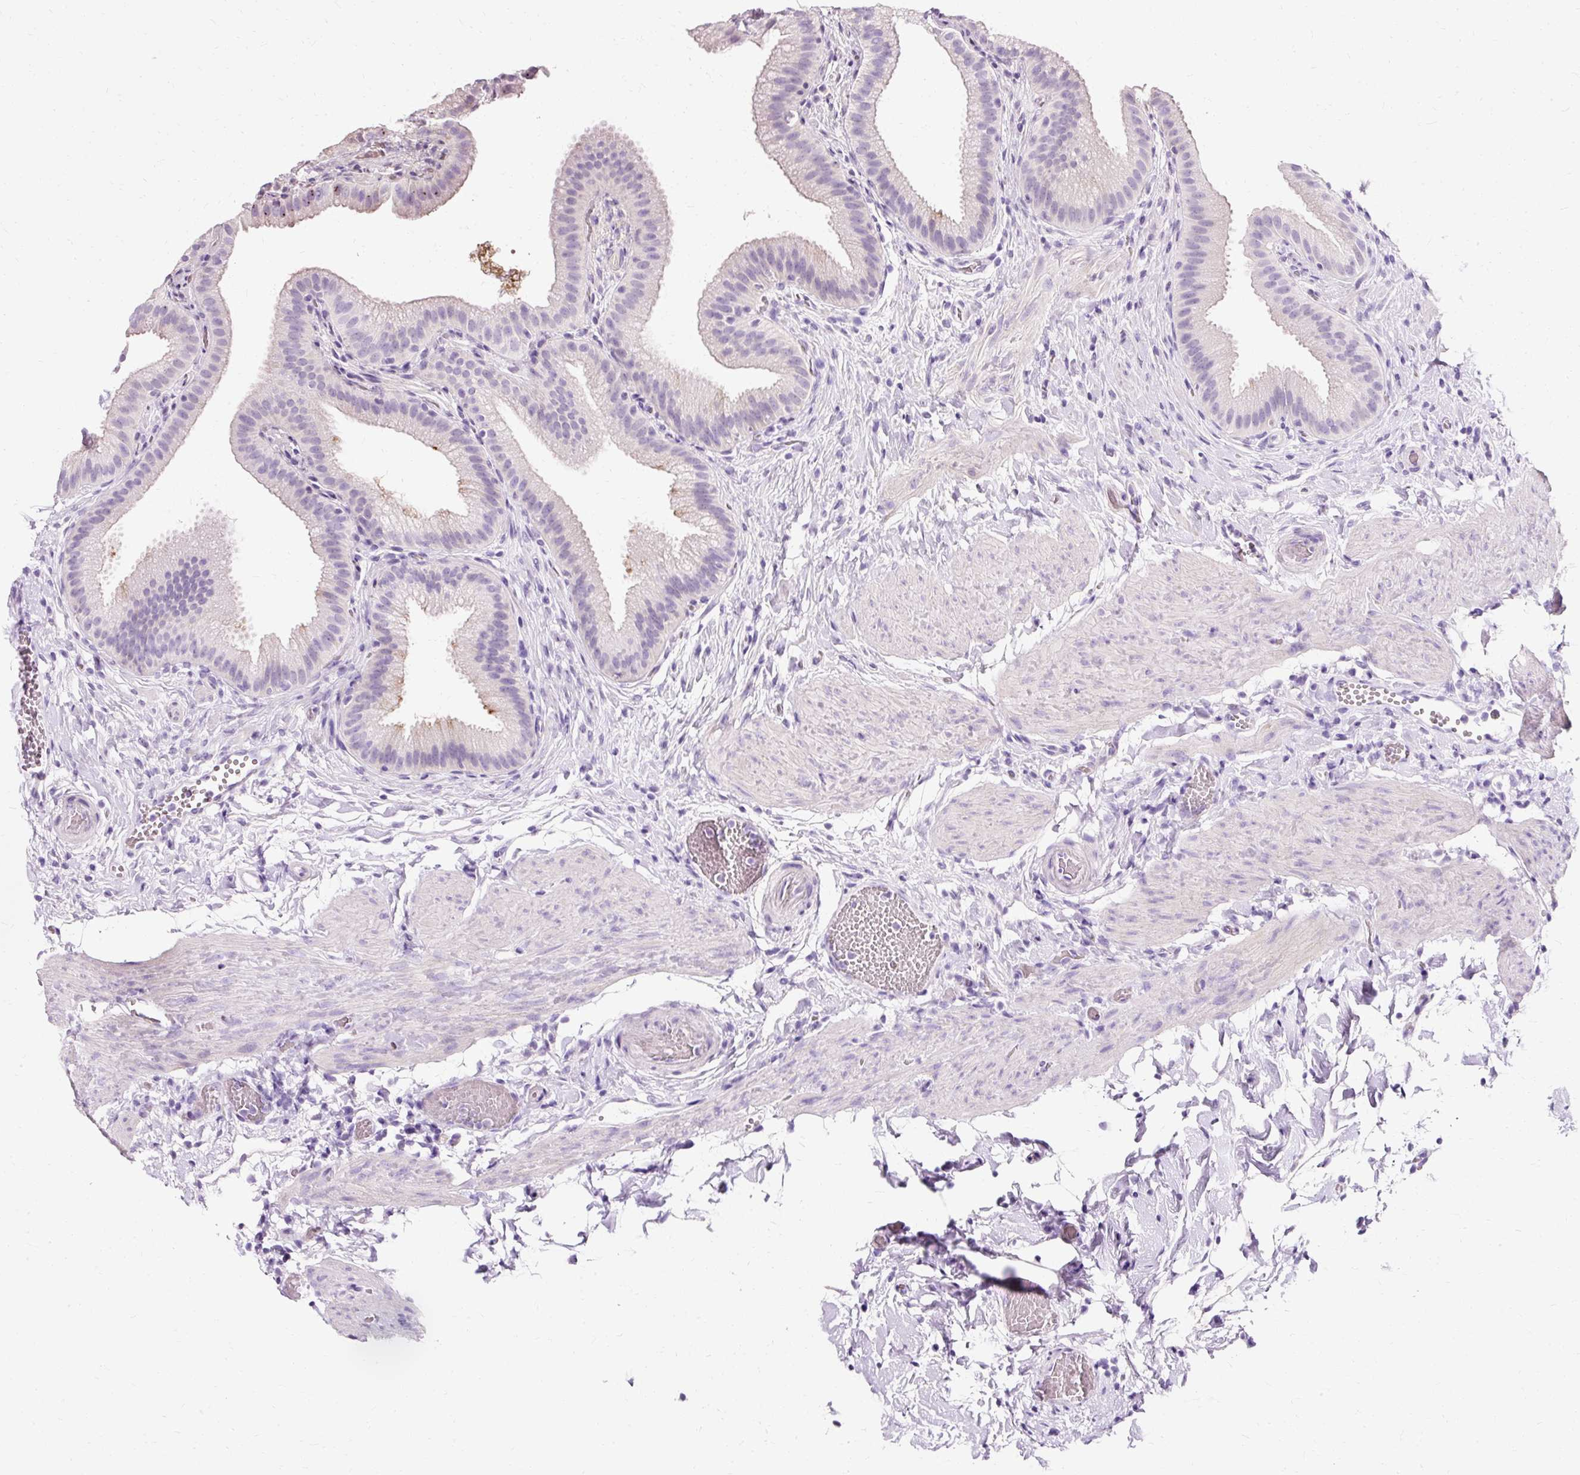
{"staining": {"intensity": "moderate", "quantity": "<25%", "location": "nuclear"}, "tissue": "gallbladder", "cell_type": "Glandular cells", "image_type": "normal", "snomed": [{"axis": "morphology", "description": "Normal tissue, NOS"}, {"axis": "topography", "description": "Gallbladder"}], "caption": "A photomicrograph of human gallbladder stained for a protein reveals moderate nuclear brown staining in glandular cells. The staining was performed using DAB (3,3'-diaminobenzidine) to visualize the protein expression in brown, while the nuclei were stained in blue with hematoxylin (Magnification: 20x).", "gene": "CLDN25", "patient": {"sex": "female", "age": 63}}